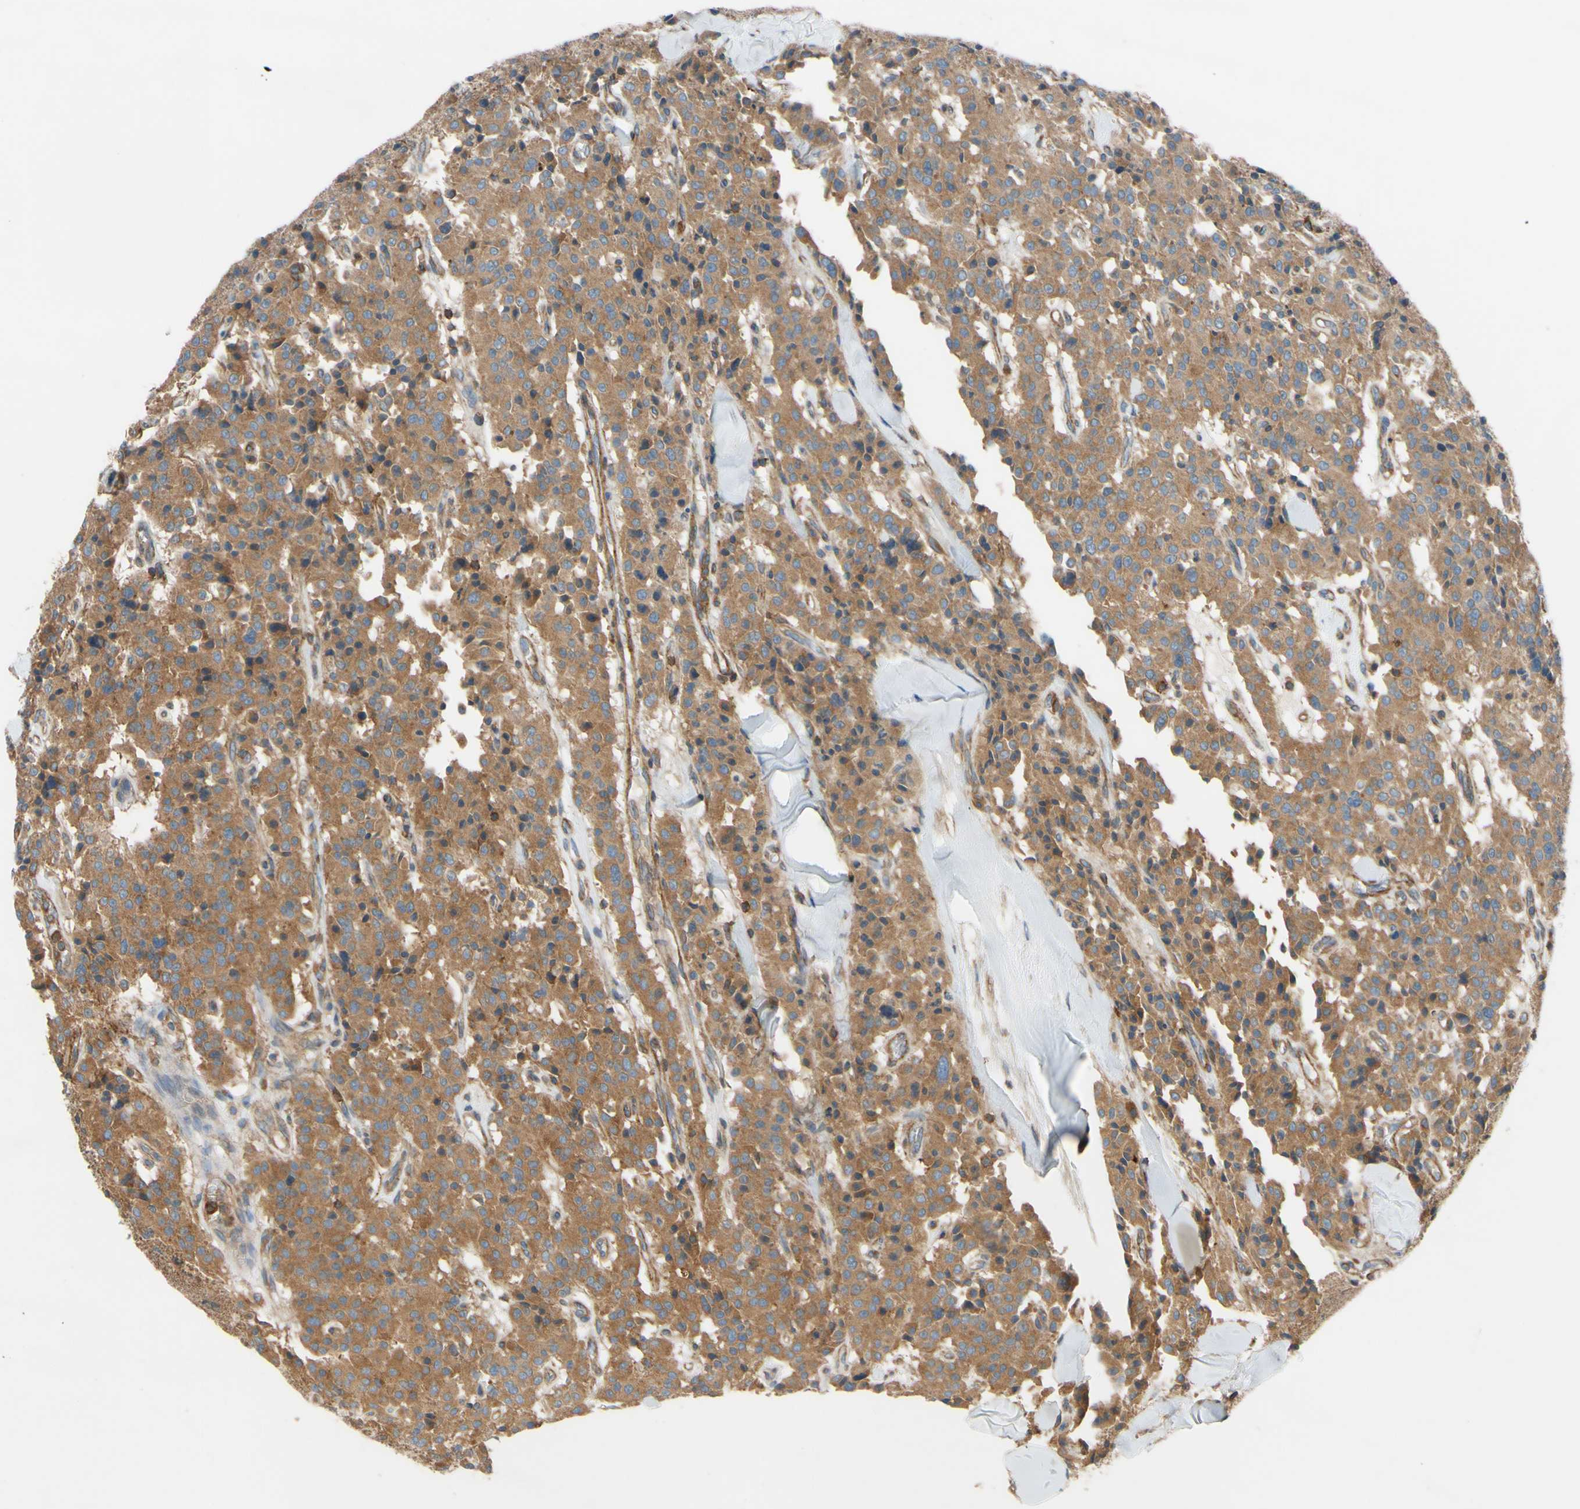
{"staining": {"intensity": "moderate", "quantity": ">75%", "location": "cytoplasmic/membranous"}, "tissue": "carcinoid", "cell_type": "Tumor cells", "image_type": "cancer", "snomed": [{"axis": "morphology", "description": "Carcinoid, malignant, NOS"}, {"axis": "topography", "description": "Lung"}], "caption": "There is medium levels of moderate cytoplasmic/membranous expression in tumor cells of carcinoid (malignant), as demonstrated by immunohistochemical staining (brown color).", "gene": "POR", "patient": {"sex": "male", "age": 30}}